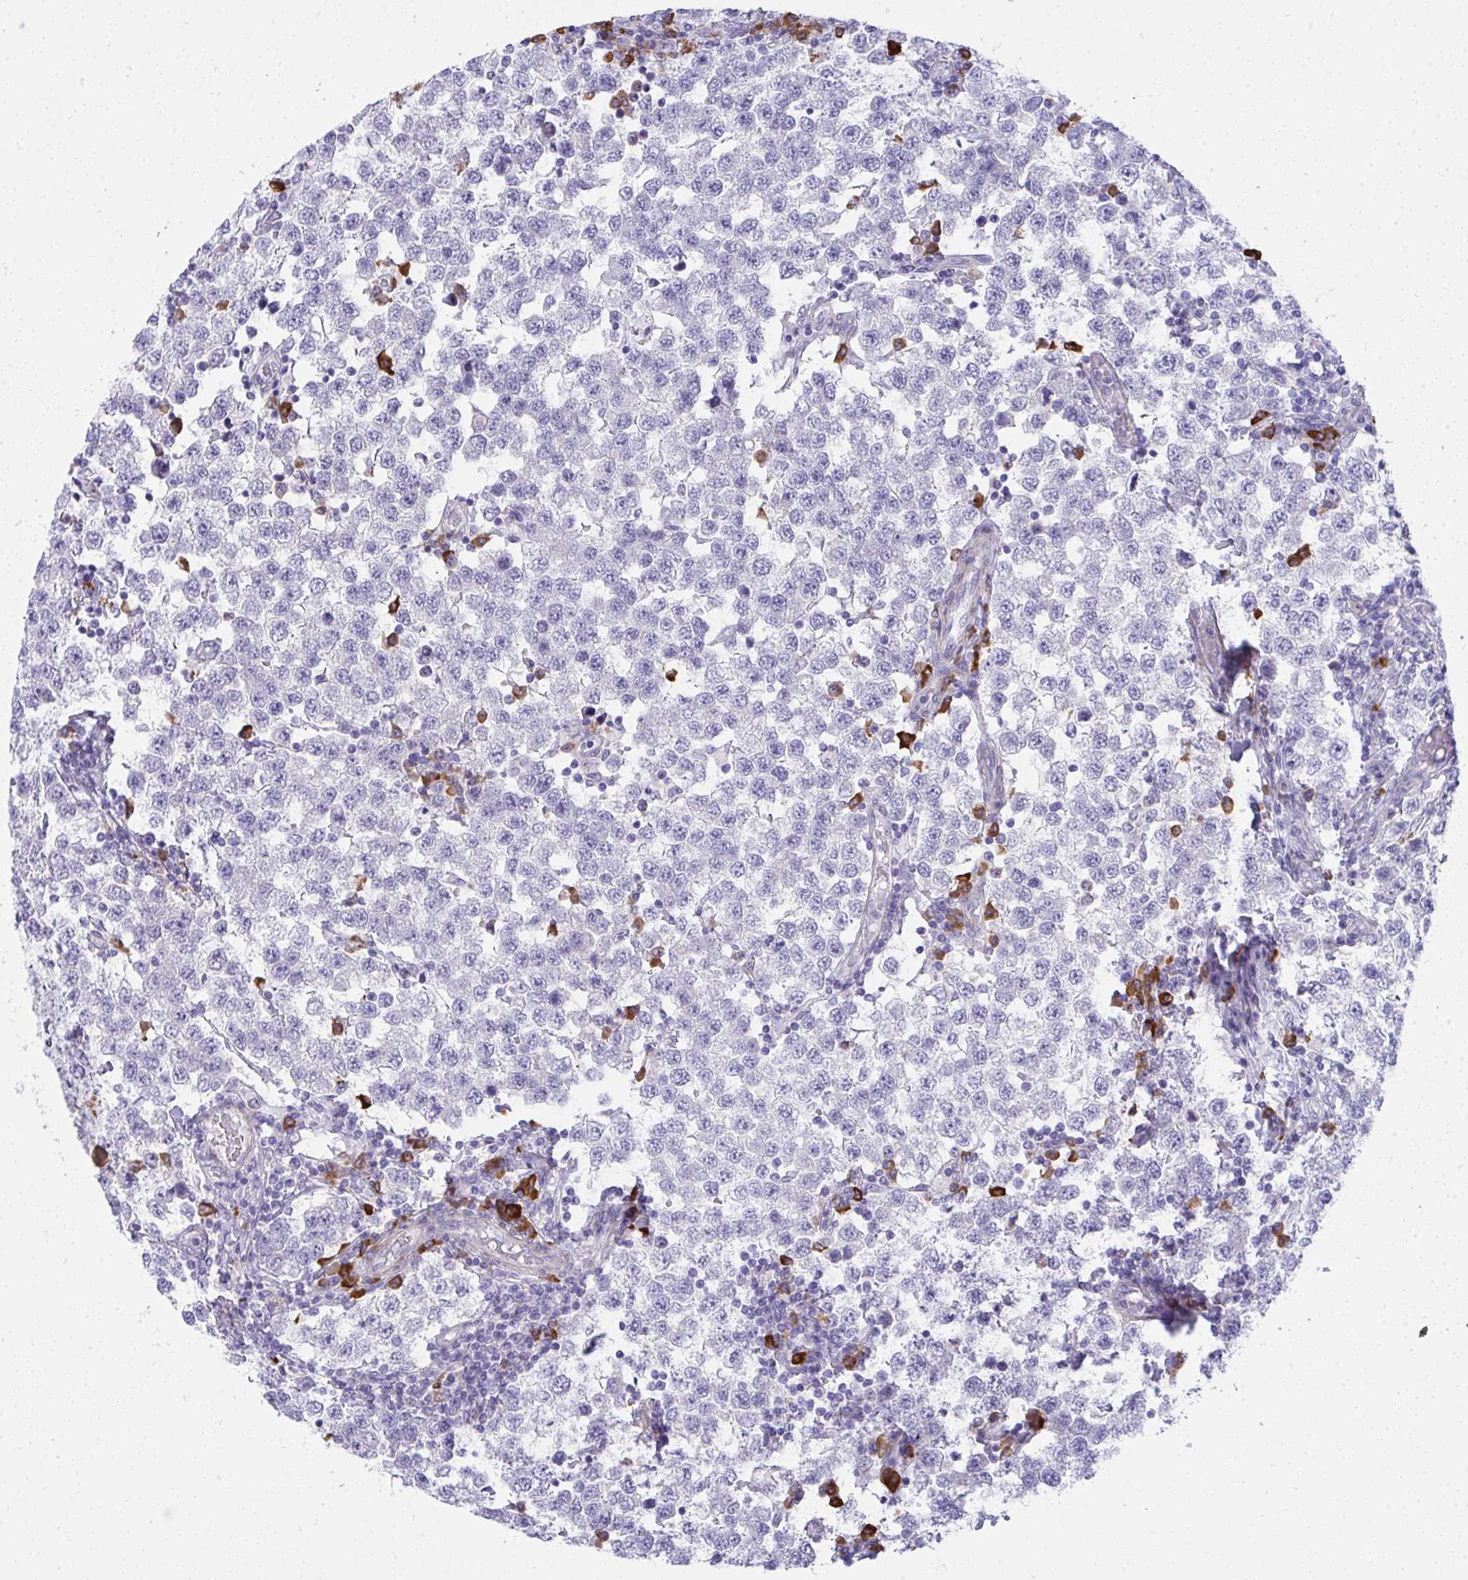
{"staining": {"intensity": "negative", "quantity": "none", "location": "none"}, "tissue": "testis cancer", "cell_type": "Tumor cells", "image_type": "cancer", "snomed": [{"axis": "morphology", "description": "Seminoma, NOS"}, {"axis": "topography", "description": "Testis"}], "caption": "The histopathology image exhibits no staining of tumor cells in testis seminoma. (Brightfield microscopy of DAB (3,3'-diaminobenzidine) immunohistochemistry at high magnification).", "gene": "PUS7L", "patient": {"sex": "male", "age": 34}}